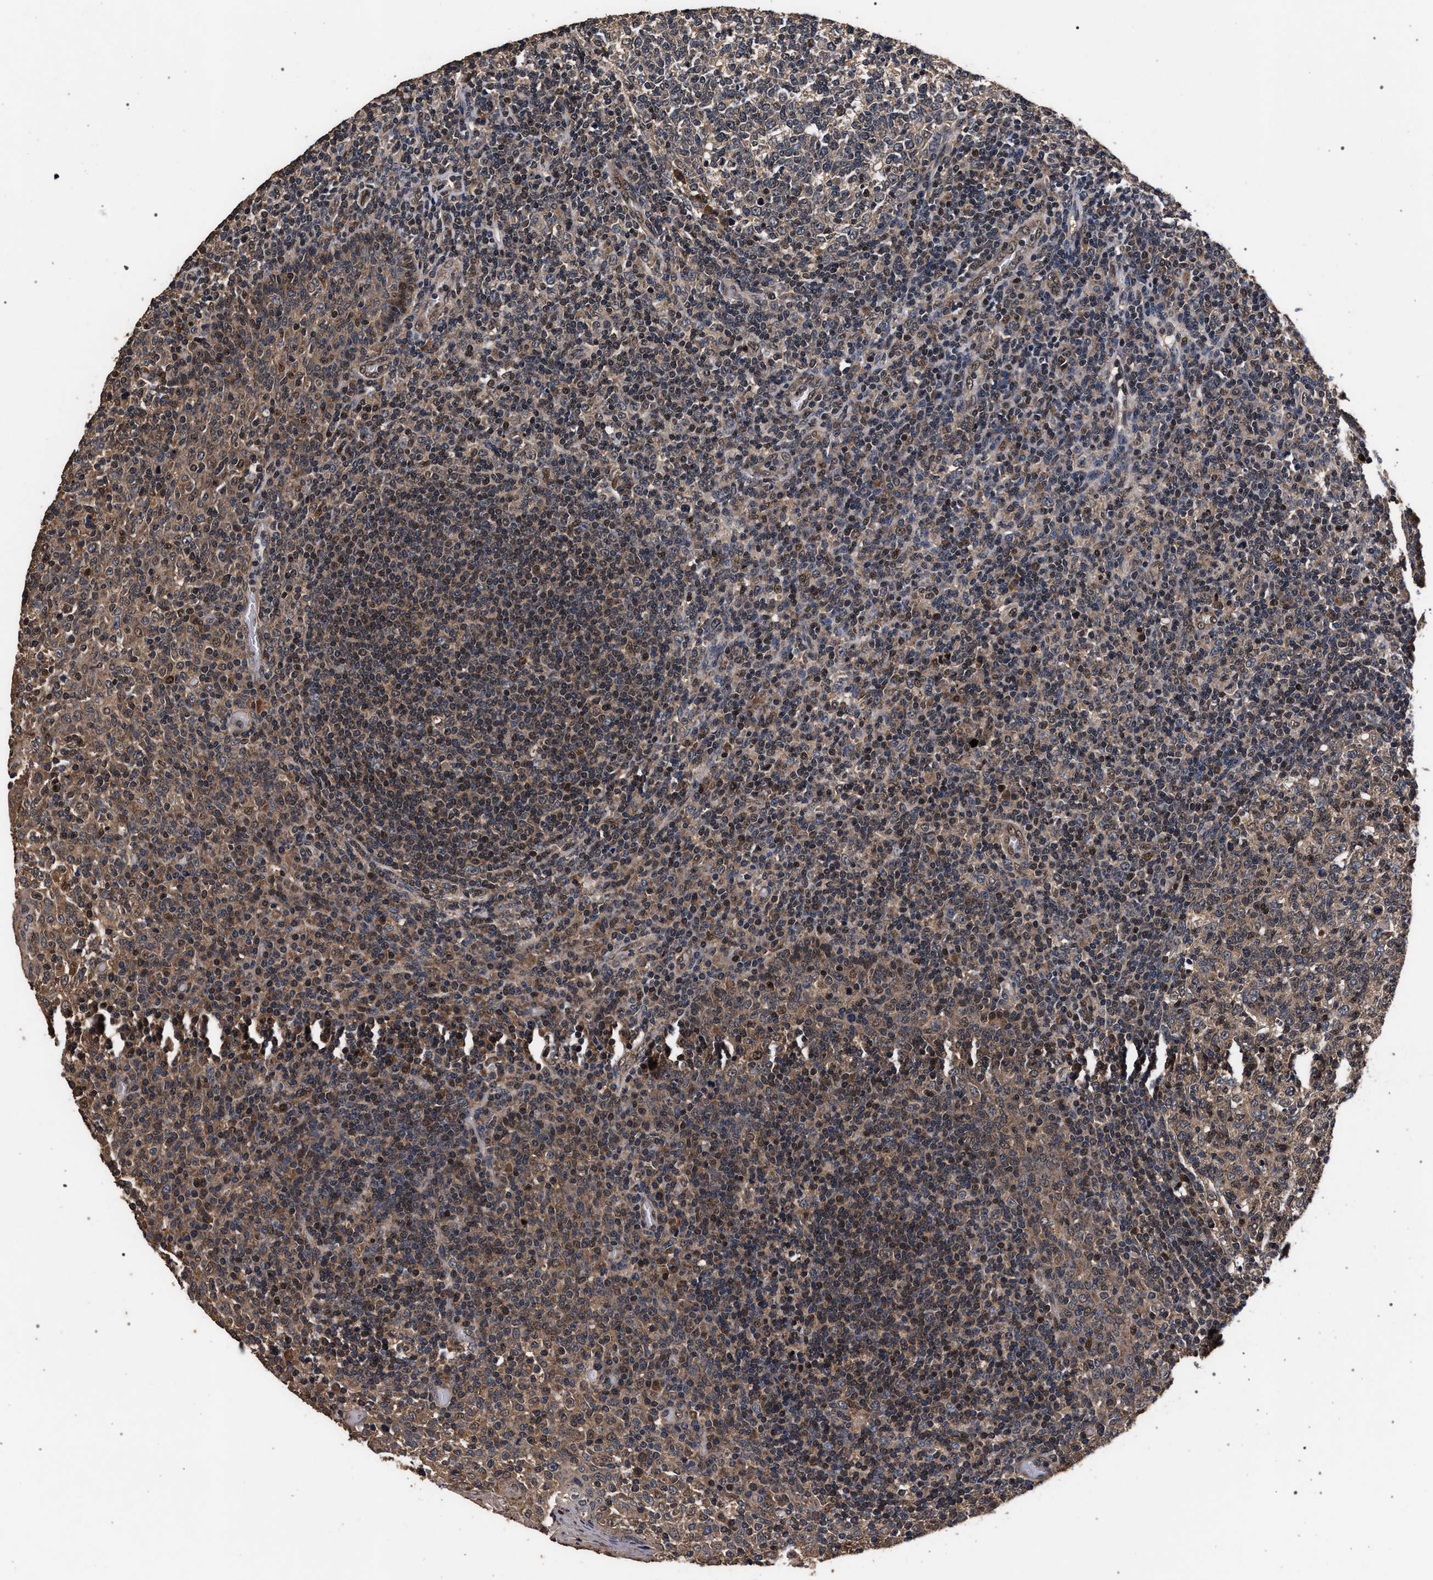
{"staining": {"intensity": "moderate", "quantity": ">75%", "location": "cytoplasmic/membranous,nuclear"}, "tissue": "tonsil", "cell_type": "Germinal center cells", "image_type": "normal", "snomed": [{"axis": "morphology", "description": "Normal tissue, NOS"}, {"axis": "topography", "description": "Tonsil"}], "caption": "Immunohistochemical staining of unremarkable tonsil demonstrates moderate cytoplasmic/membranous,nuclear protein expression in approximately >75% of germinal center cells.", "gene": "ACOX1", "patient": {"sex": "female", "age": 19}}